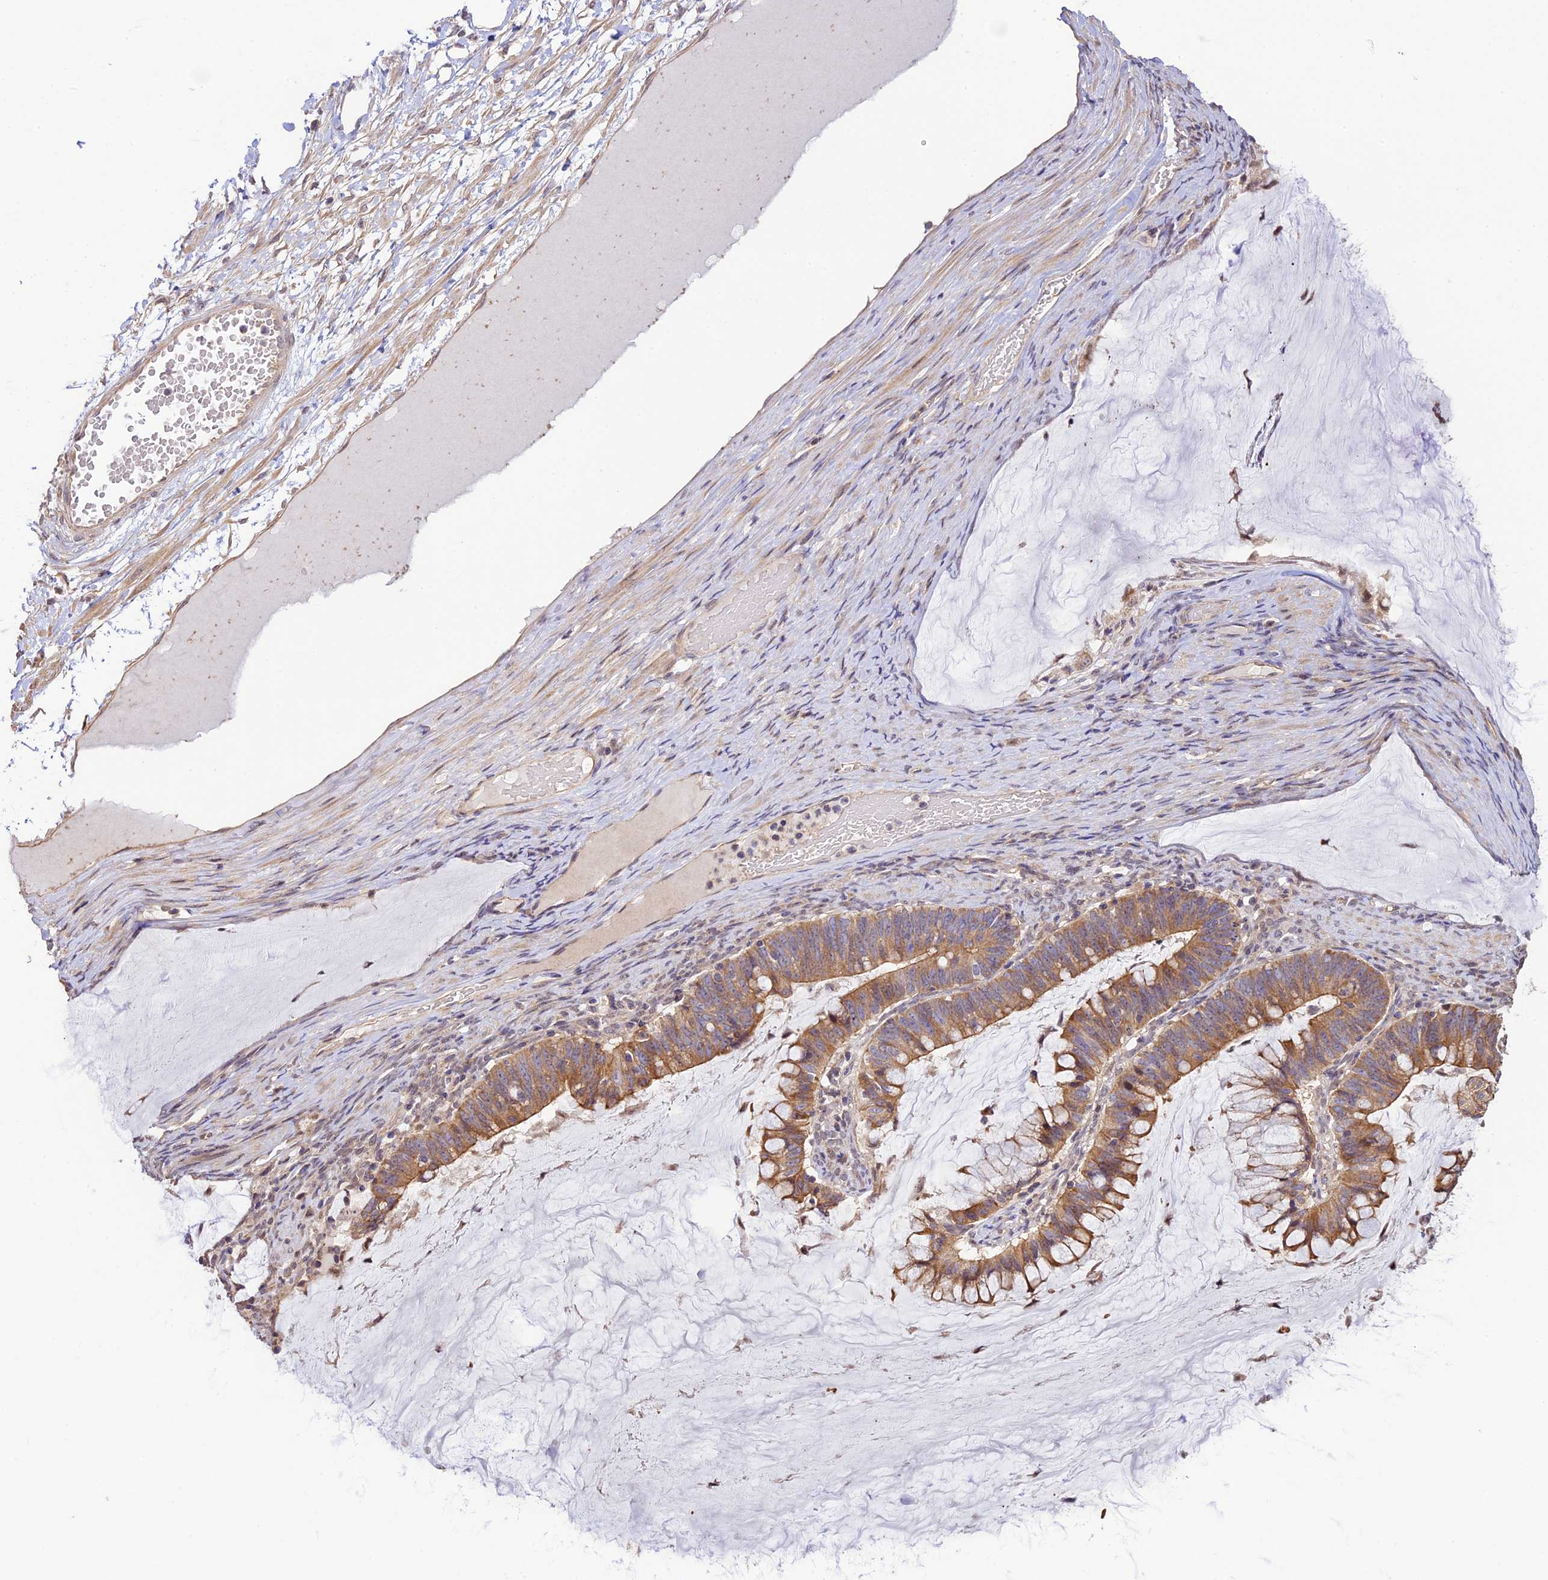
{"staining": {"intensity": "moderate", "quantity": ">75%", "location": "cytoplasmic/membranous"}, "tissue": "ovarian cancer", "cell_type": "Tumor cells", "image_type": "cancer", "snomed": [{"axis": "morphology", "description": "Cystadenocarcinoma, mucinous, NOS"}, {"axis": "topography", "description": "Ovary"}], "caption": "This is an image of immunohistochemistry staining of ovarian mucinous cystadenocarcinoma, which shows moderate positivity in the cytoplasmic/membranous of tumor cells.", "gene": "BCAS4", "patient": {"sex": "female", "age": 61}}